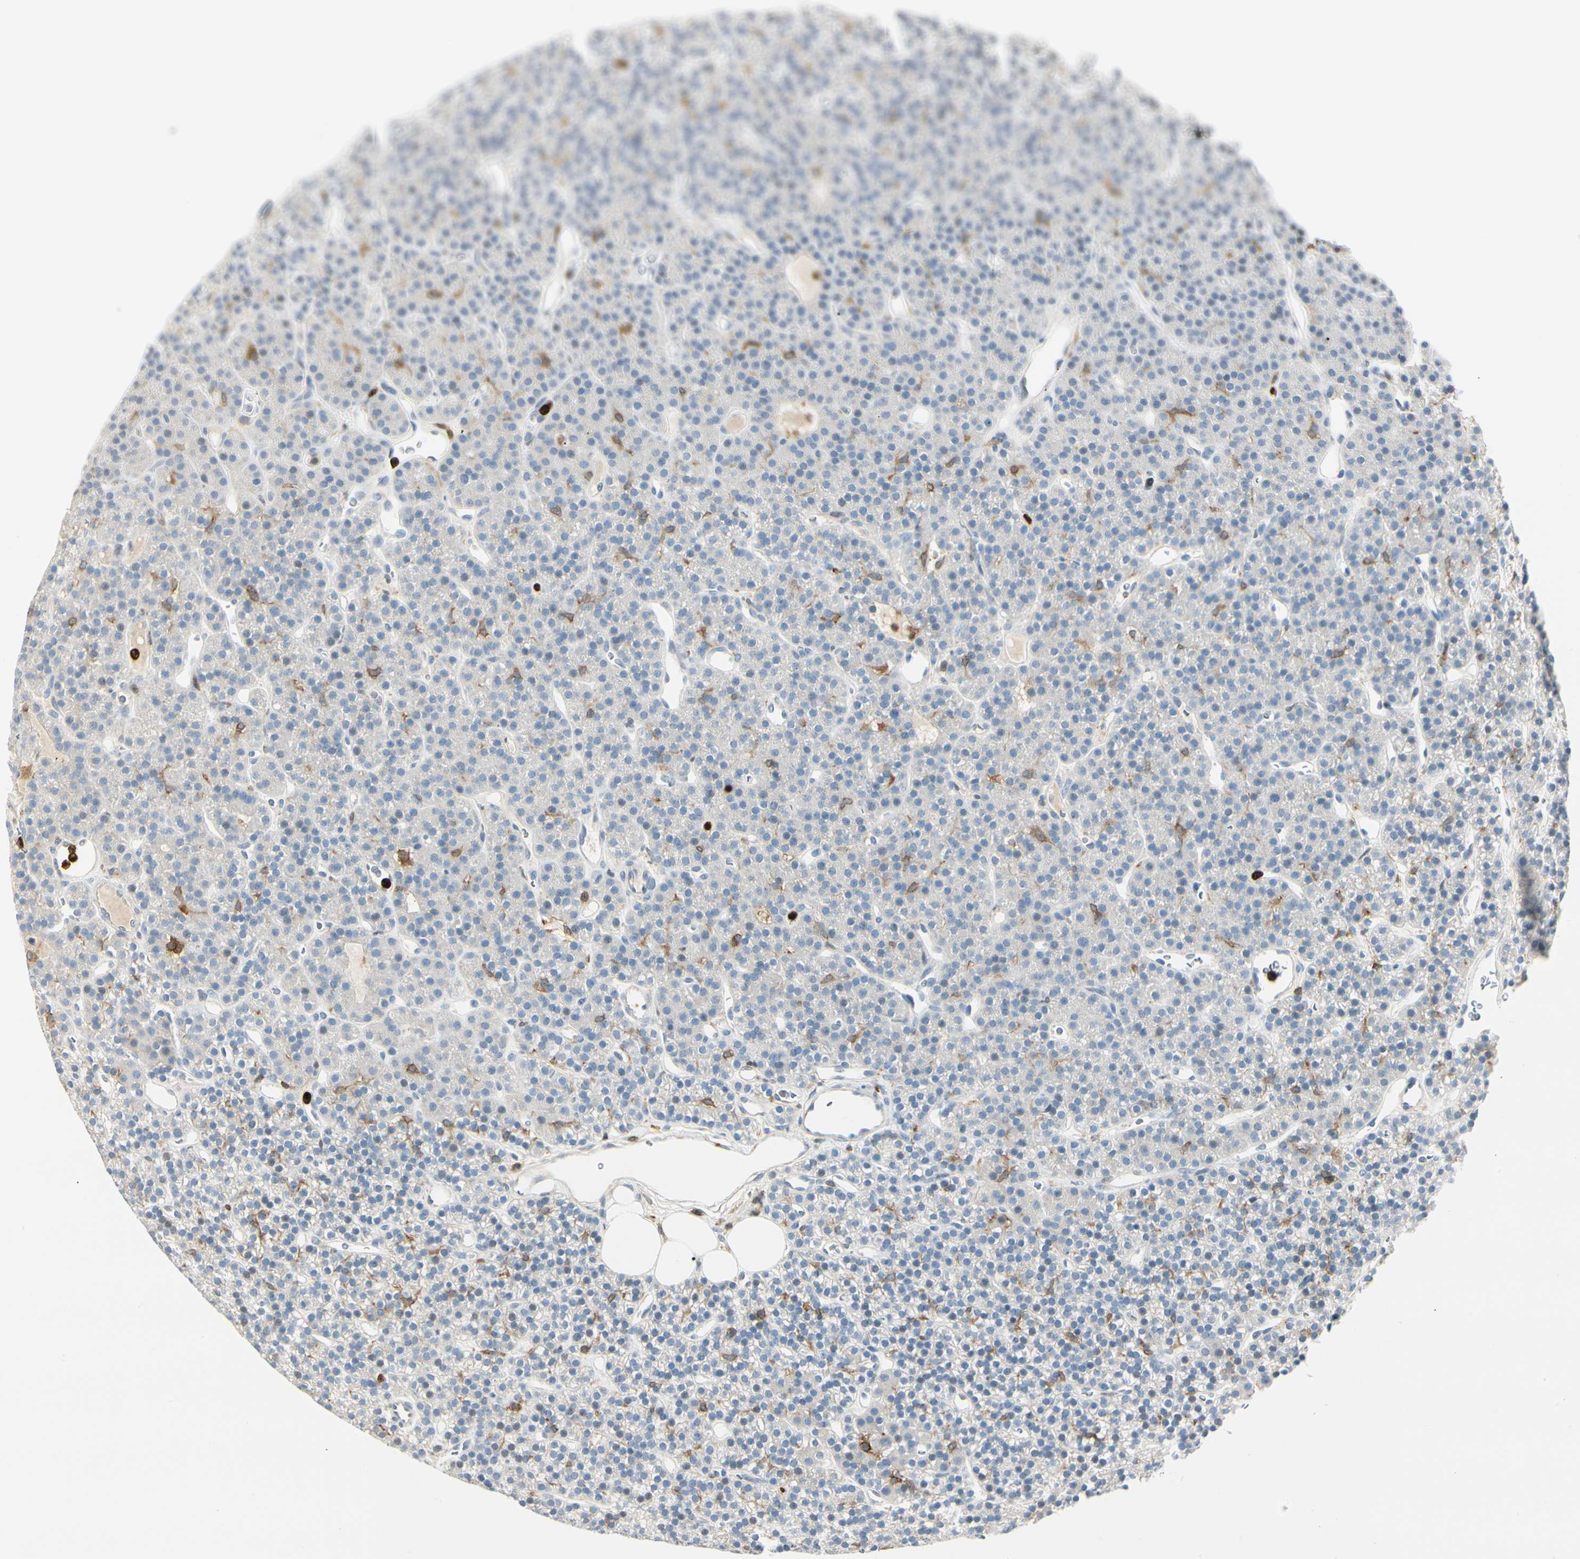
{"staining": {"intensity": "negative", "quantity": "none", "location": "none"}, "tissue": "parathyroid gland", "cell_type": "Glandular cells", "image_type": "normal", "snomed": [{"axis": "morphology", "description": "Normal tissue, NOS"}, {"axis": "morphology", "description": "Hyperplasia, NOS"}, {"axis": "topography", "description": "Parathyroid gland"}], "caption": "The micrograph displays no staining of glandular cells in normal parathyroid gland. (DAB (3,3'-diaminobenzidine) immunohistochemistry (IHC), high magnification).", "gene": "ITGB2", "patient": {"sex": "male", "age": 44}}